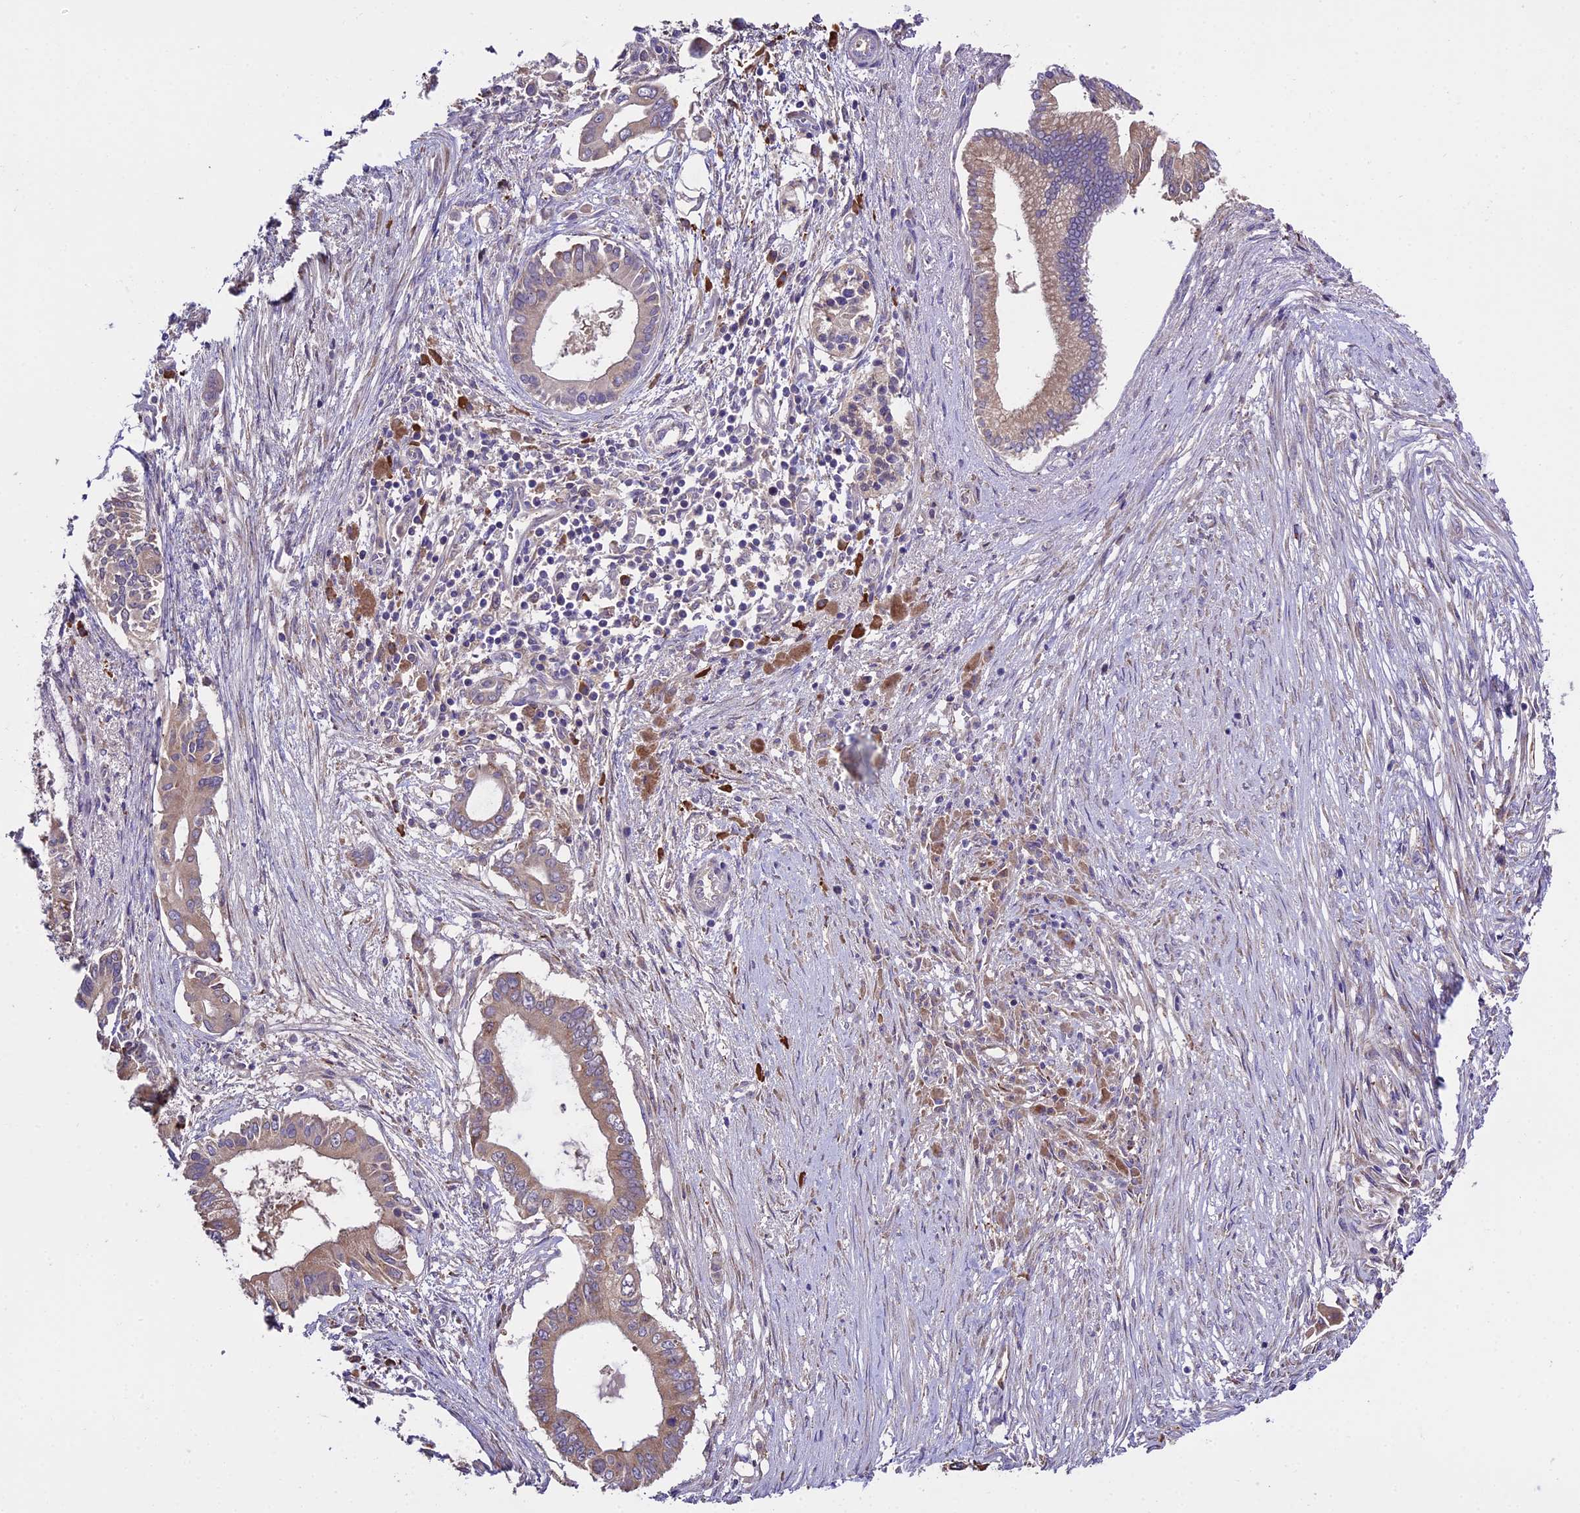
{"staining": {"intensity": "weak", "quantity": "25%-75%", "location": "cytoplasmic/membranous"}, "tissue": "pancreatic cancer", "cell_type": "Tumor cells", "image_type": "cancer", "snomed": [{"axis": "morphology", "description": "Adenocarcinoma, NOS"}, {"axis": "topography", "description": "Pancreas"}], "caption": "A brown stain highlights weak cytoplasmic/membranous expression of a protein in pancreatic cancer (adenocarcinoma) tumor cells.", "gene": "ABCC10", "patient": {"sex": "male", "age": 68}}